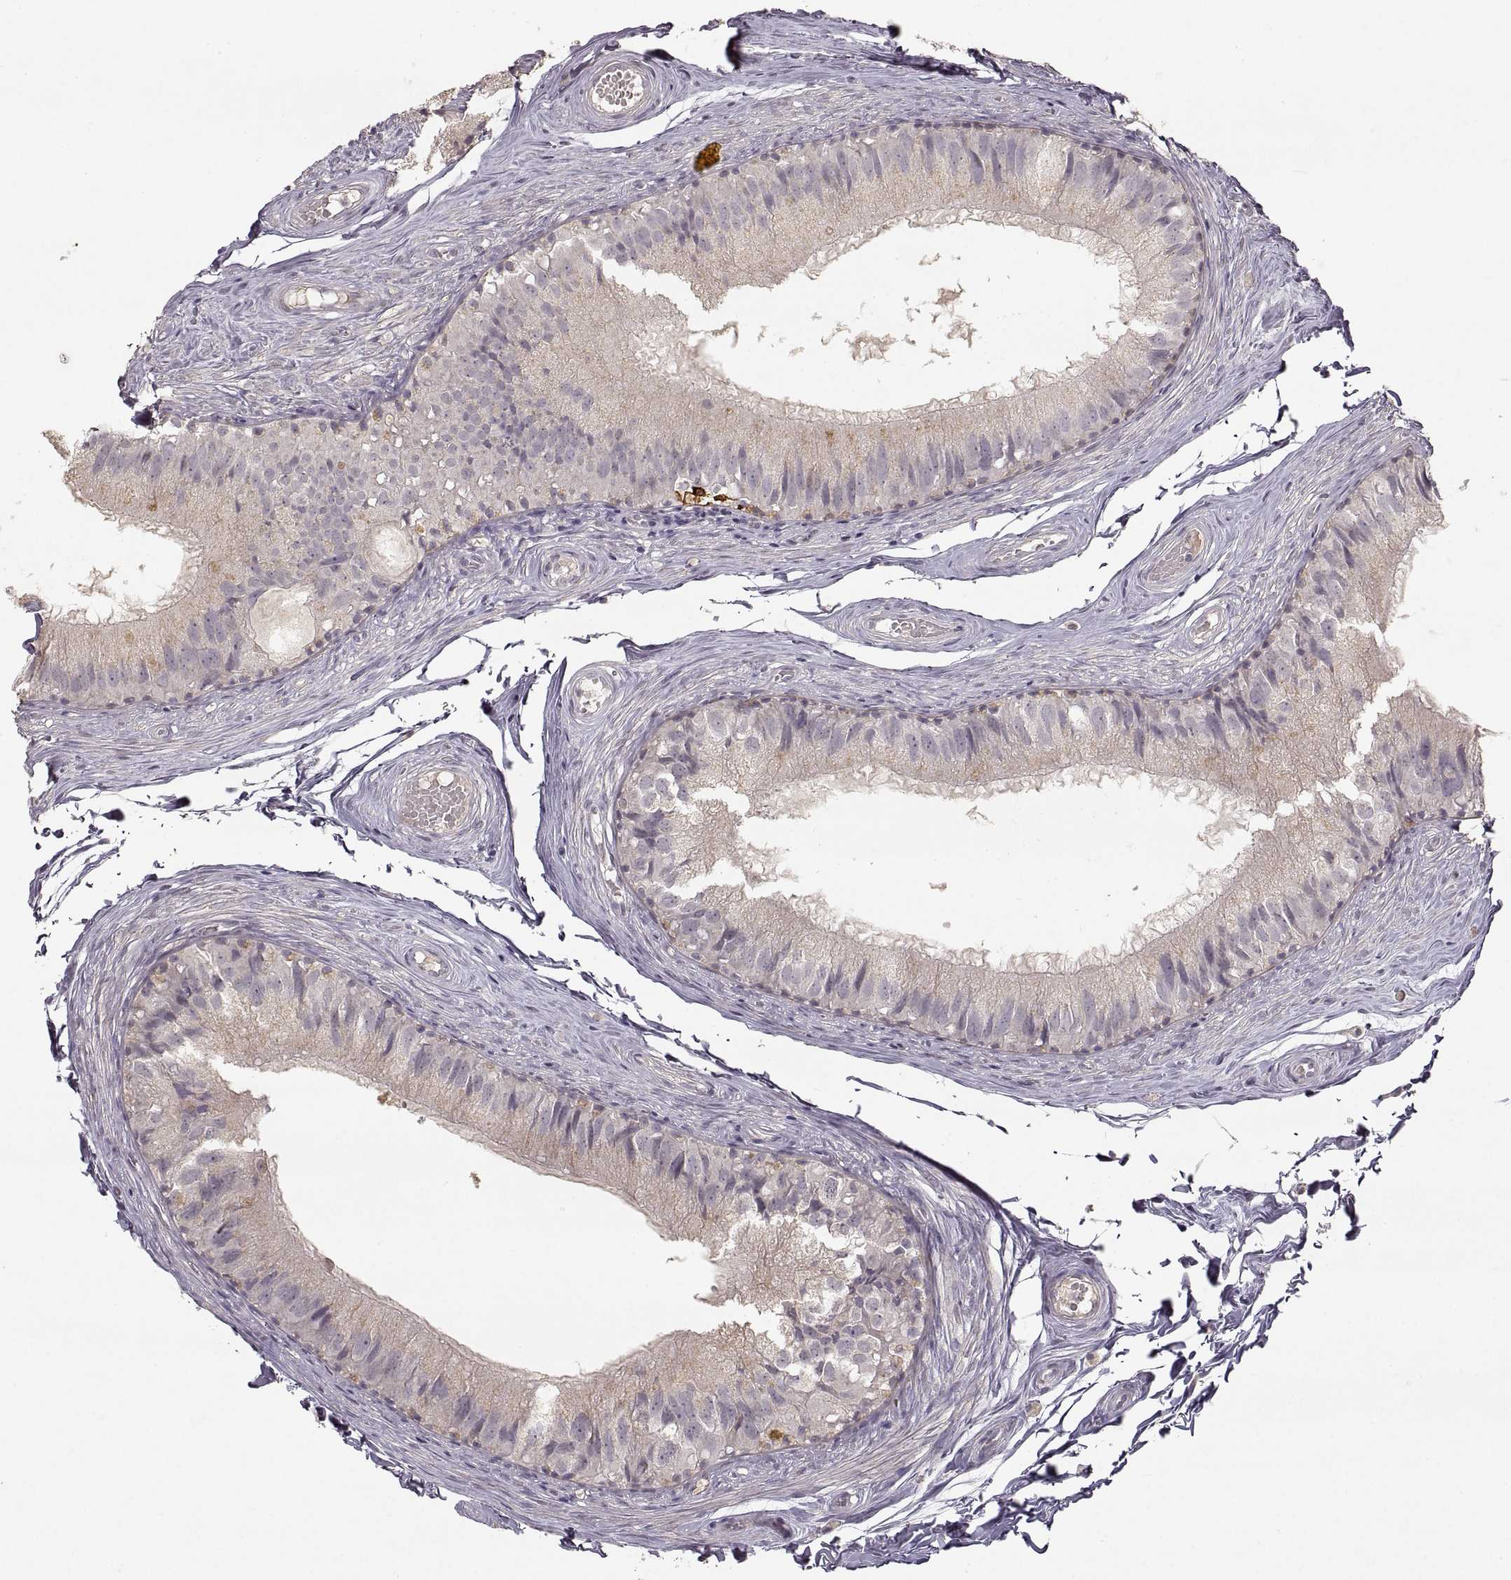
{"staining": {"intensity": "weak", "quantity": ">75%", "location": "cytoplasmic/membranous"}, "tissue": "epididymis", "cell_type": "Glandular cells", "image_type": "normal", "snomed": [{"axis": "morphology", "description": "Normal tissue, NOS"}, {"axis": "topography", "description": "Epididymis"}], "caption": "A photomicrograph of epididymis stained for a protein shows weak cytoplasmic/membranous brown staining in glandular cells.", "gene": "LAMC2", "patient": {"sex": "male", "age": 45}}